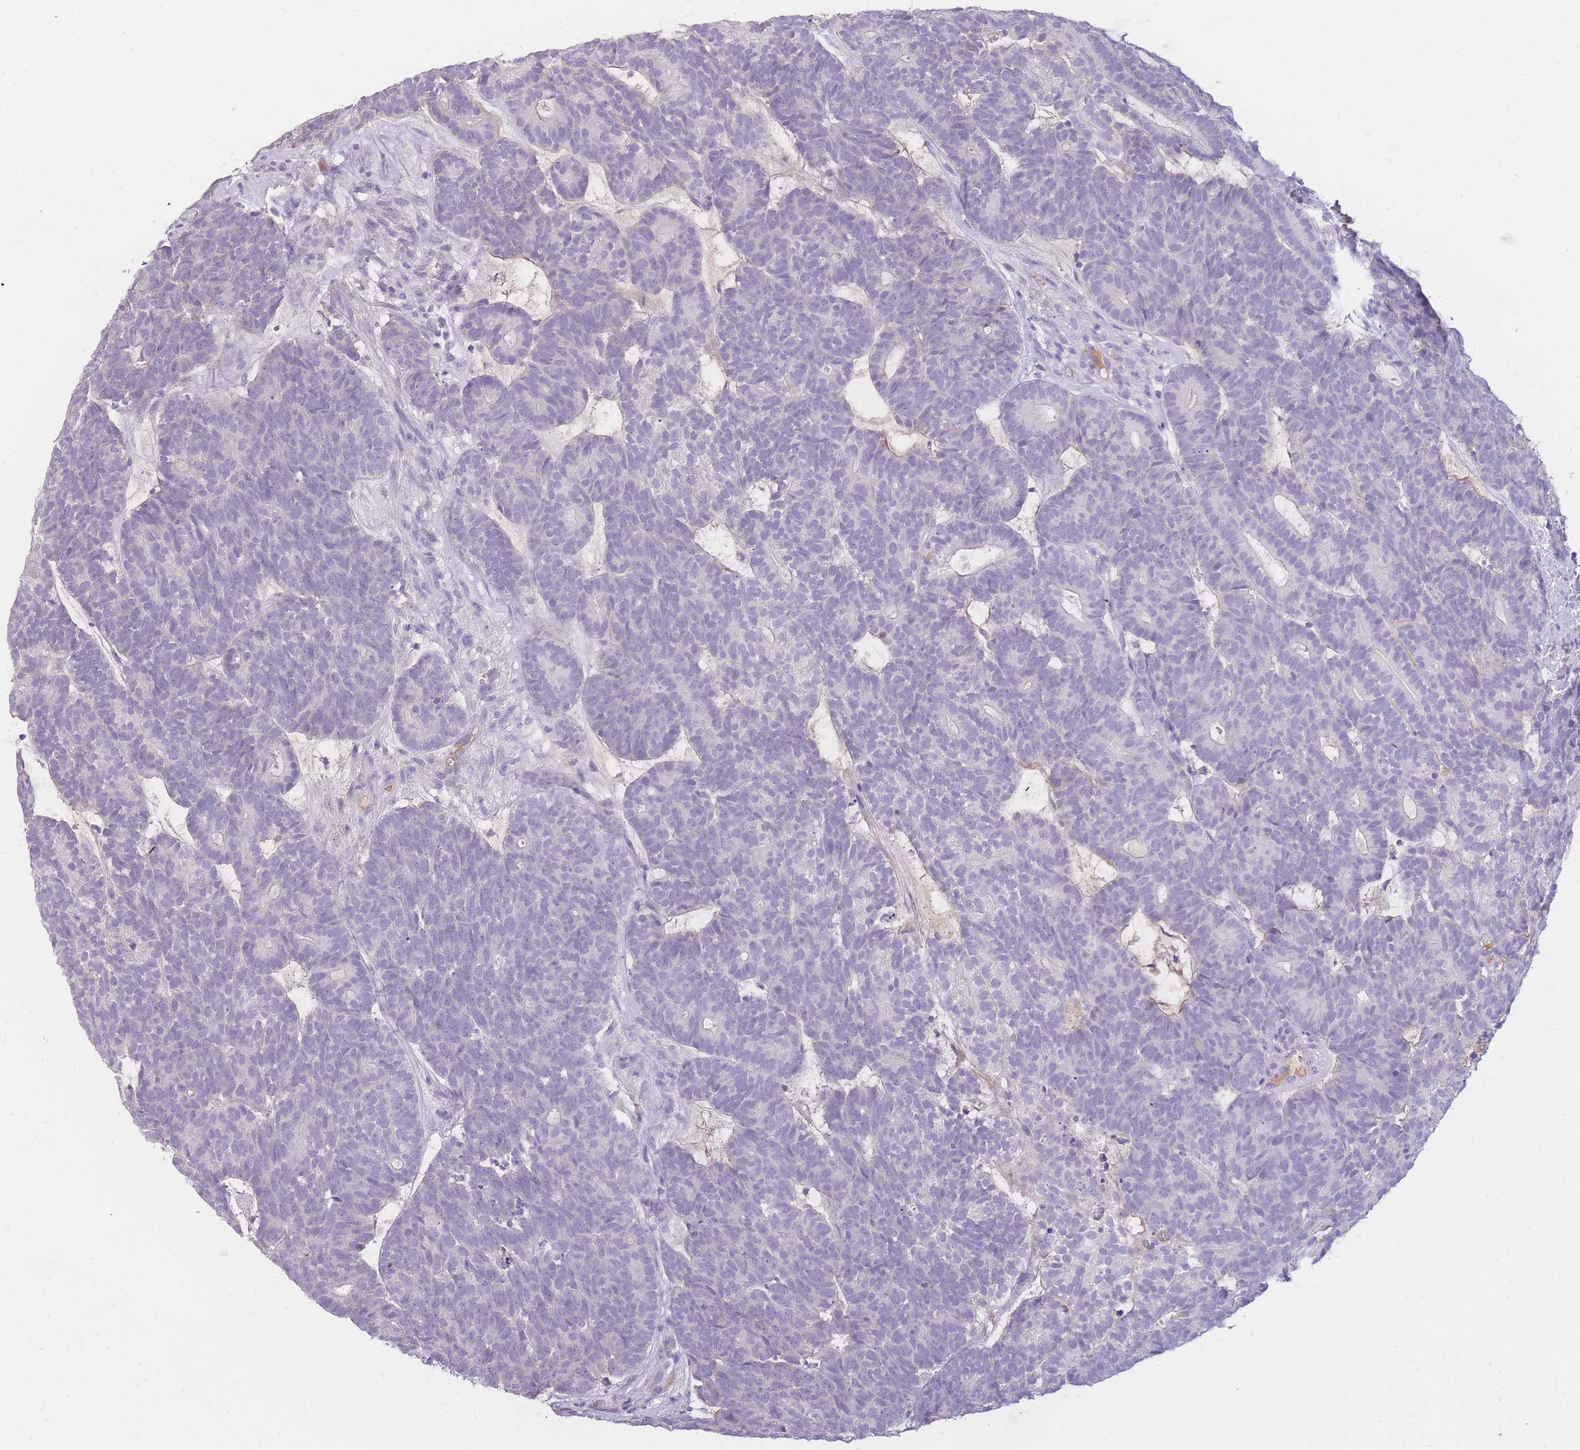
{"staining": {"intensity": "negative", "quantity": "none", "location": "none"}, "tissue": "head and neck cancer", "cell_type": "Tumor cells", "image_type": "cancer", "snomed": [{"axis": "morphology", "description": "Adenocarcinoma, NOS"}, {"axis": "topography", "description": "Head-Neck"}], "caption": "The immunohistochemistry image has no significant staining in tumor cells of head and neck adenocarcinoma tissue.", "gene": "TPSD1", "patient": {"sex": "female", "age": 81}}